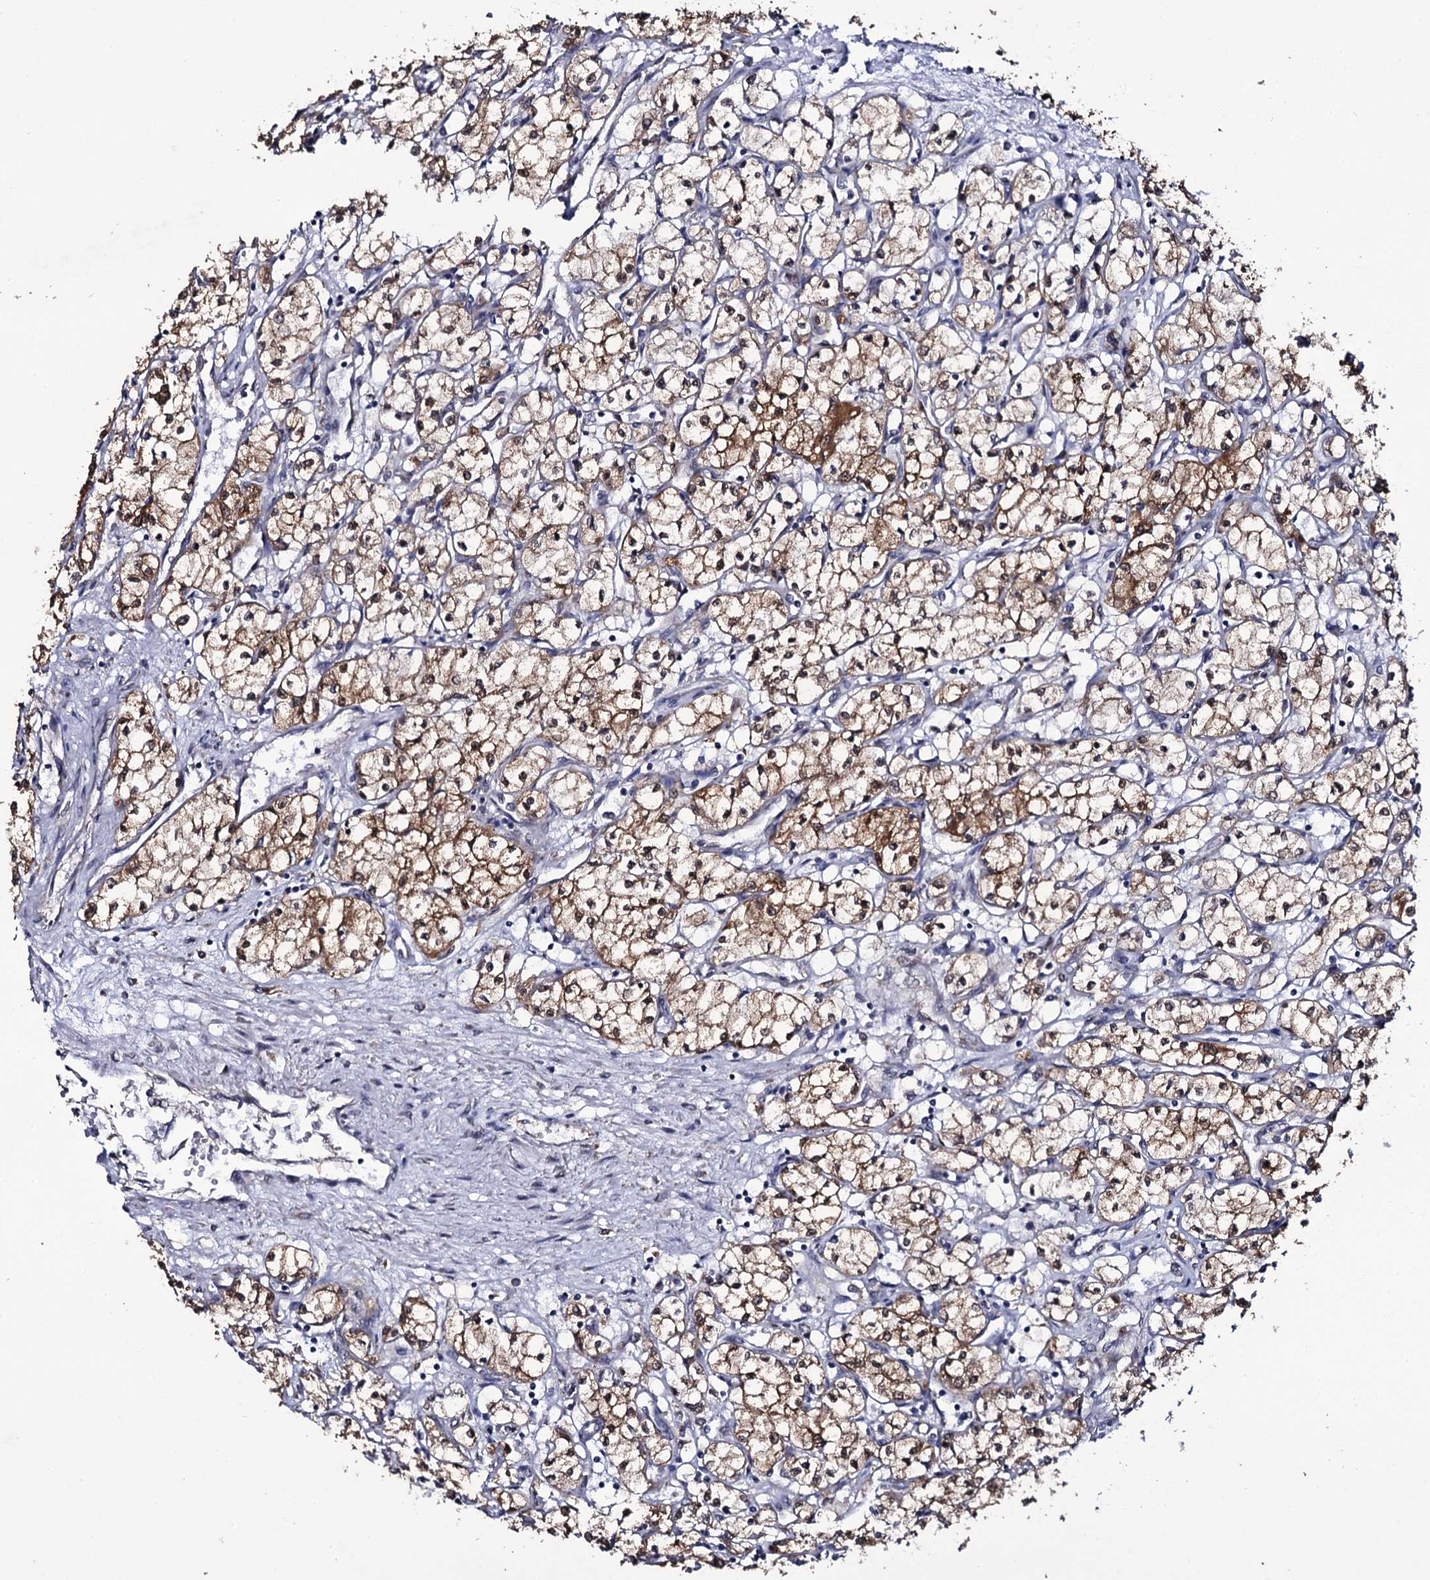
{"staining": {"intensity": "strong", "quantity": "25%-75%", "location": "cytoplasmic/membranous"}, "tissue": "renal cancer", "cell_type": "Tumor cells", "image_type": "cancer", "snomed": [{"axis": "morphology", "description": "Adenocarcinoma, NOS"}, {"axis": "topography", "description": "Kidney"}], "caption": "This is a micrograph of immunohistochemistry (IHC) staining of renal cancer, which shows strong positivity in the cytoplasmic/membranous of tumor cells.", "gene": "CRYL1", "patient": {"sex": "male", "age": 59}}